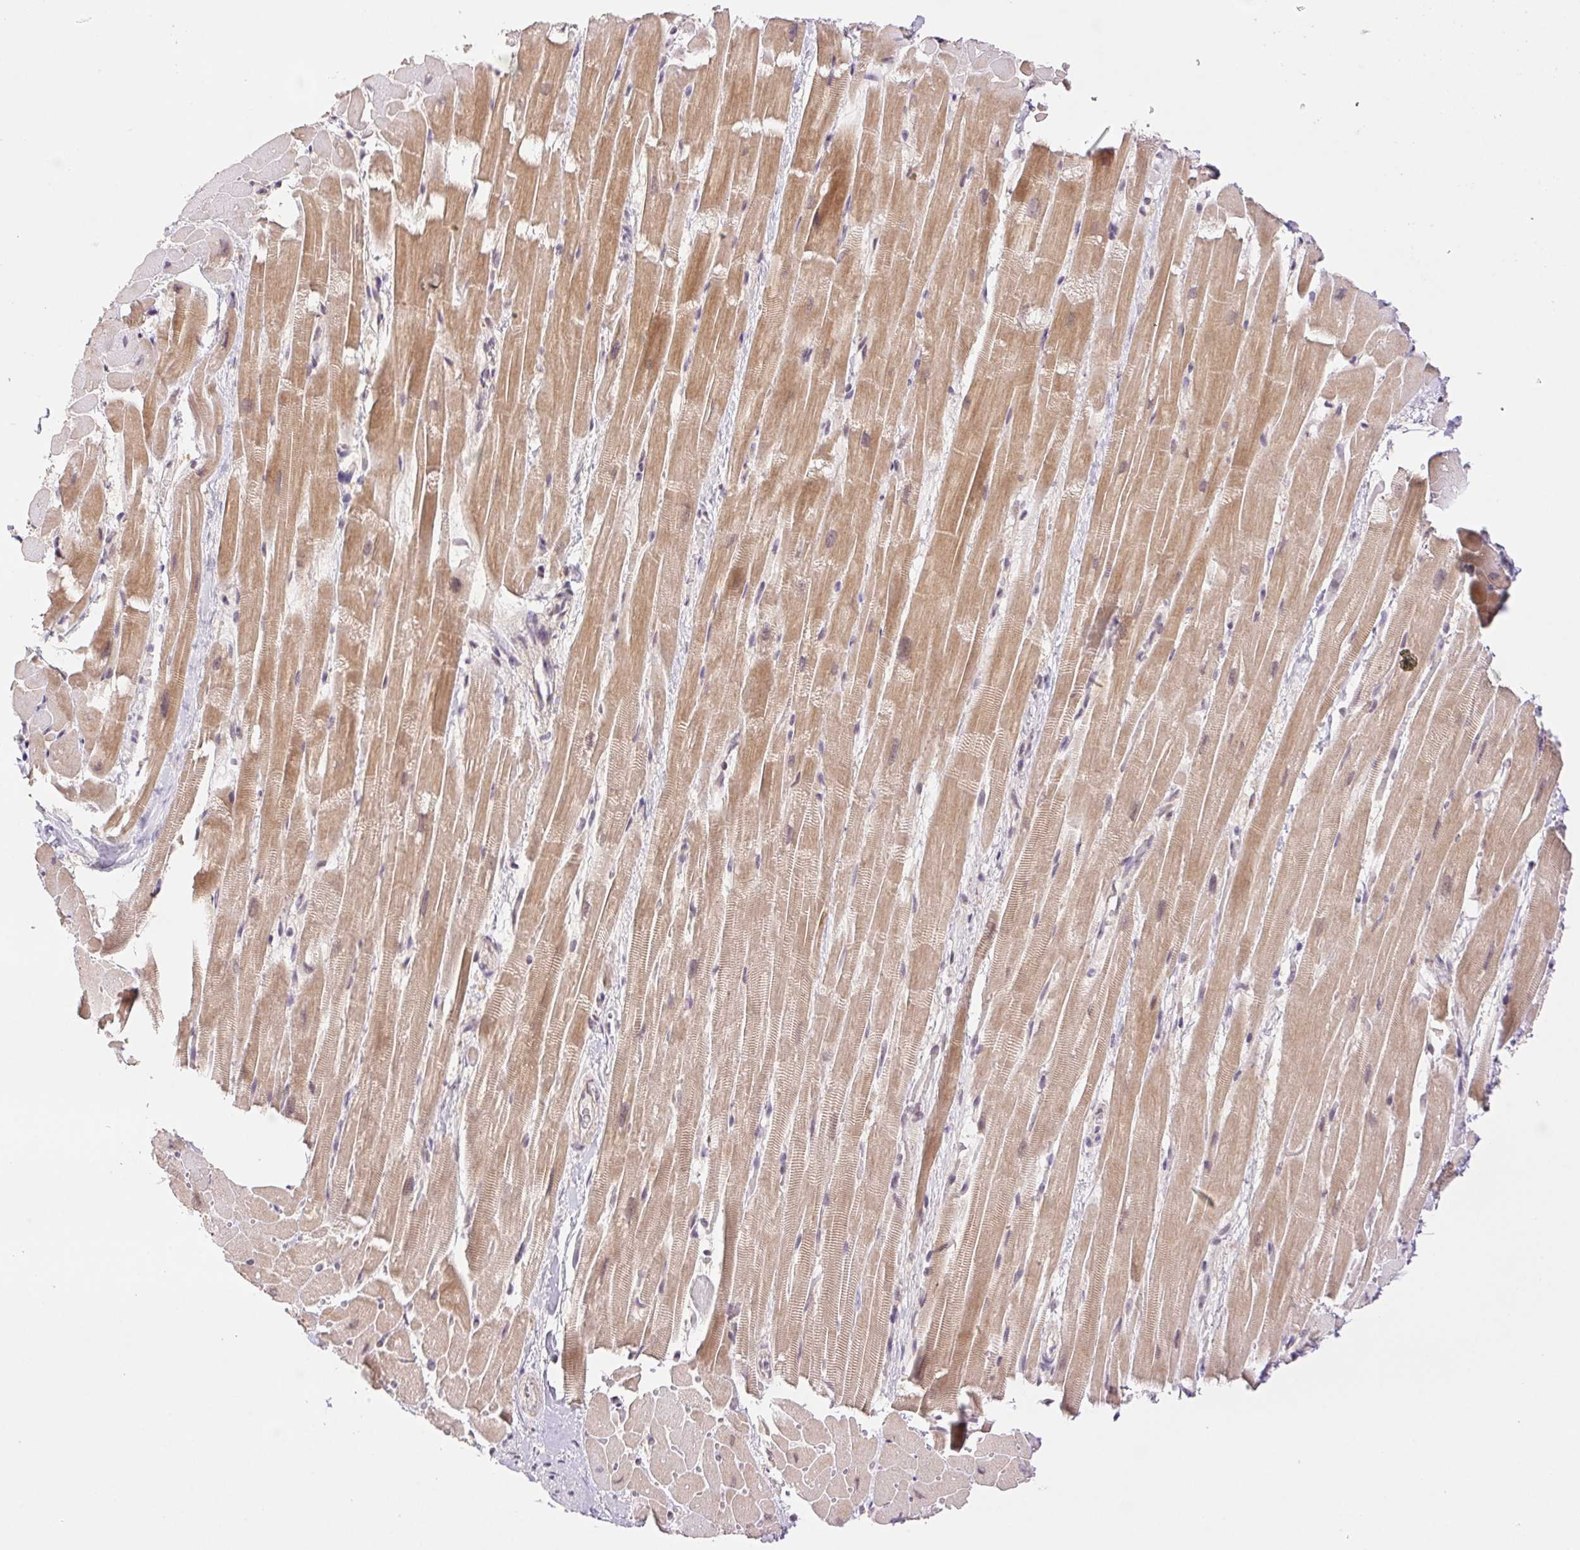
{"staining": {"intensity": "moderate", "quantity": ">75%", "location": "cytoplasmic/membranous"}, "tissue": "heart muscle", "cell_type": "Cardiomyocytes", "image_type": "normal", "snomed": [{"axis": "morphology", "description": "Normal tissue, NOS"}, {"axis": "topography", "description": "Heart"}], "caption": "DAB immunohistochemical staining of benign human heart muscle reveals moderate cytoplasmic/membranous protein positivity in approximately >75% of cardiomyocytes.", "gene": "PRPF18", "patient": {"sex": "male", "age": 37}}